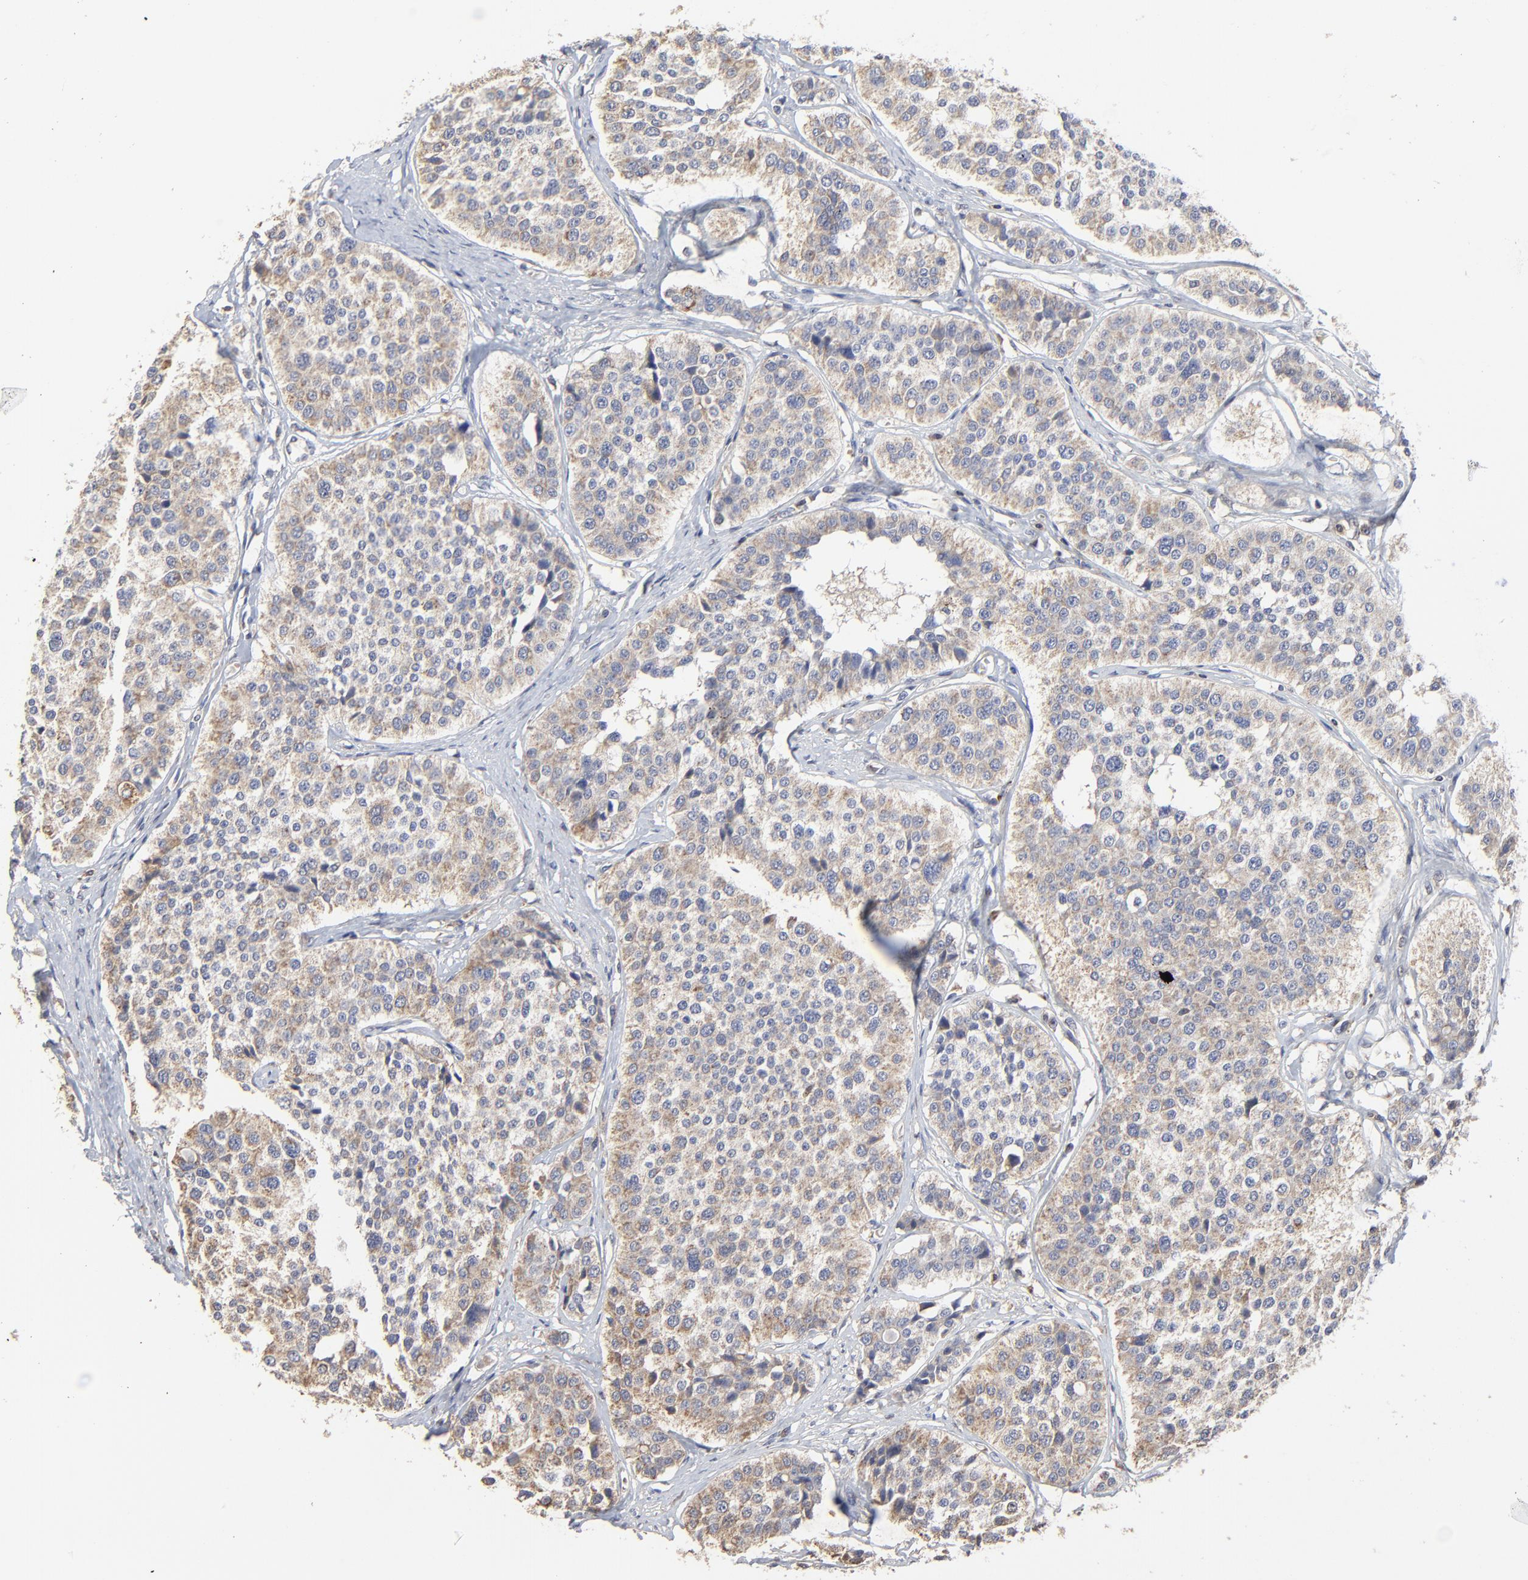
{"staining": {"intensity": "moderate", "quantity": ">75%", "location": "cytoplasmic/membranous"}, "tissue": "carcinoid", "cell_type": "Tumor cells", "image_type": "cancer", "snomed": [{"axis": "morphology", "description": "Carcinoid, malignant, NOS"}, {"axis": "topography", "description": "Small intestine"}], "caption": "Immunohistochemical staining of carcinoid reveals medium levels of moderate cytoplasmic/membranous protein expression in approximately >75% of tumor cells.", "gene": "LGALS3", "patient": {"sex": "male", "age": 60}}